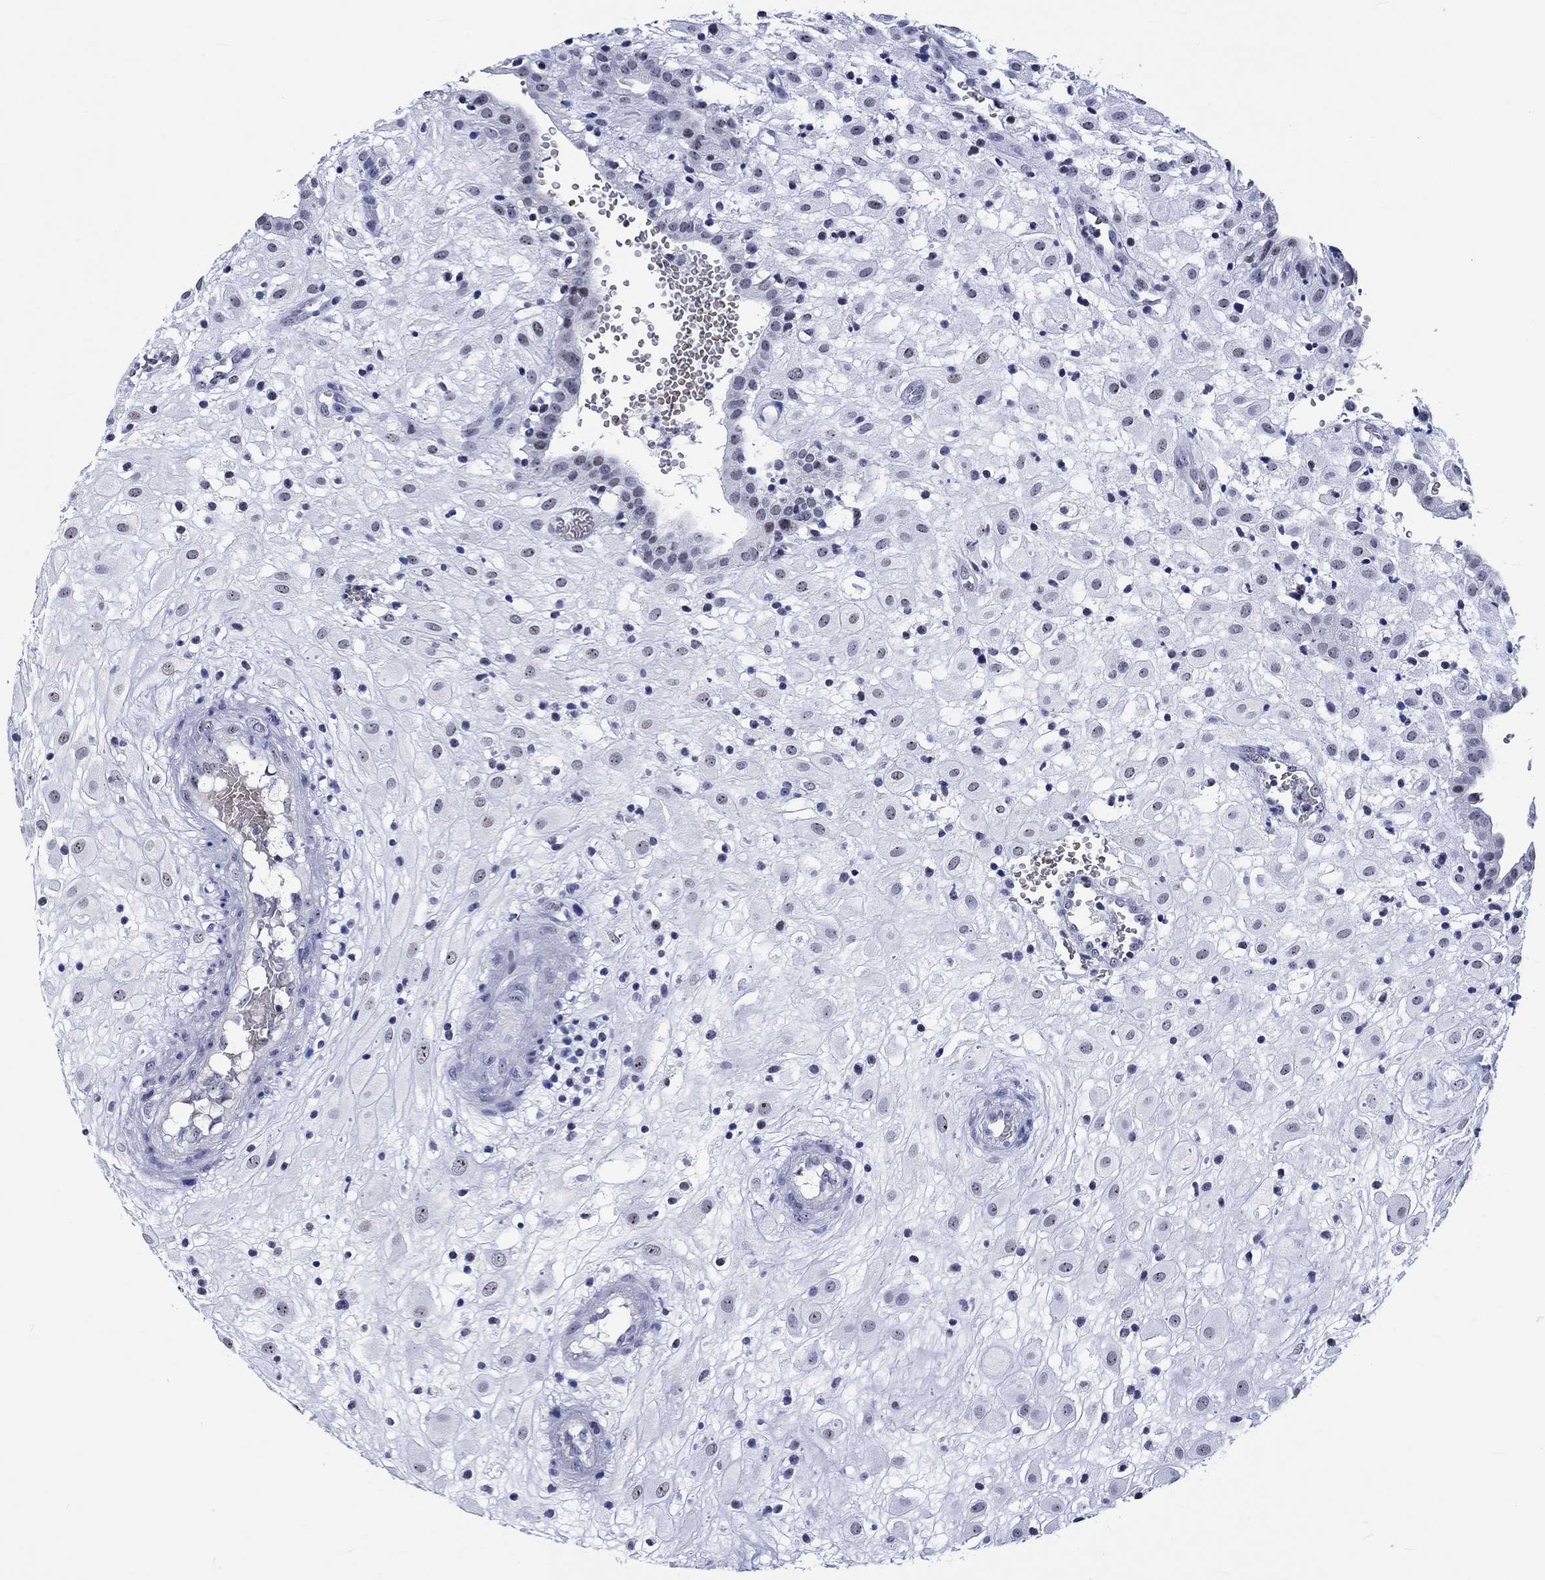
{"staining": {"intensity": "strong", "quantity": "25%-75%", "location": "nuclear"}, "tissue": "placenta", "cell_type": "Decidual cells", "image_type": "normal", "snomed": [{"axis": "morphology", "description": "Normal tissue, NOS"}, {"axis": "topography", "description": "Placenta"}], "caption": "Brown immunohistochemical staining in normal human placenta exhibits strong nuclear staining in approximately 25%-75% of decidual cells. (Brightfield microscopy of DAB IHC at high magnification).", "gene": "ZNF446", "patient": {"sex": "female", "age": 24}}